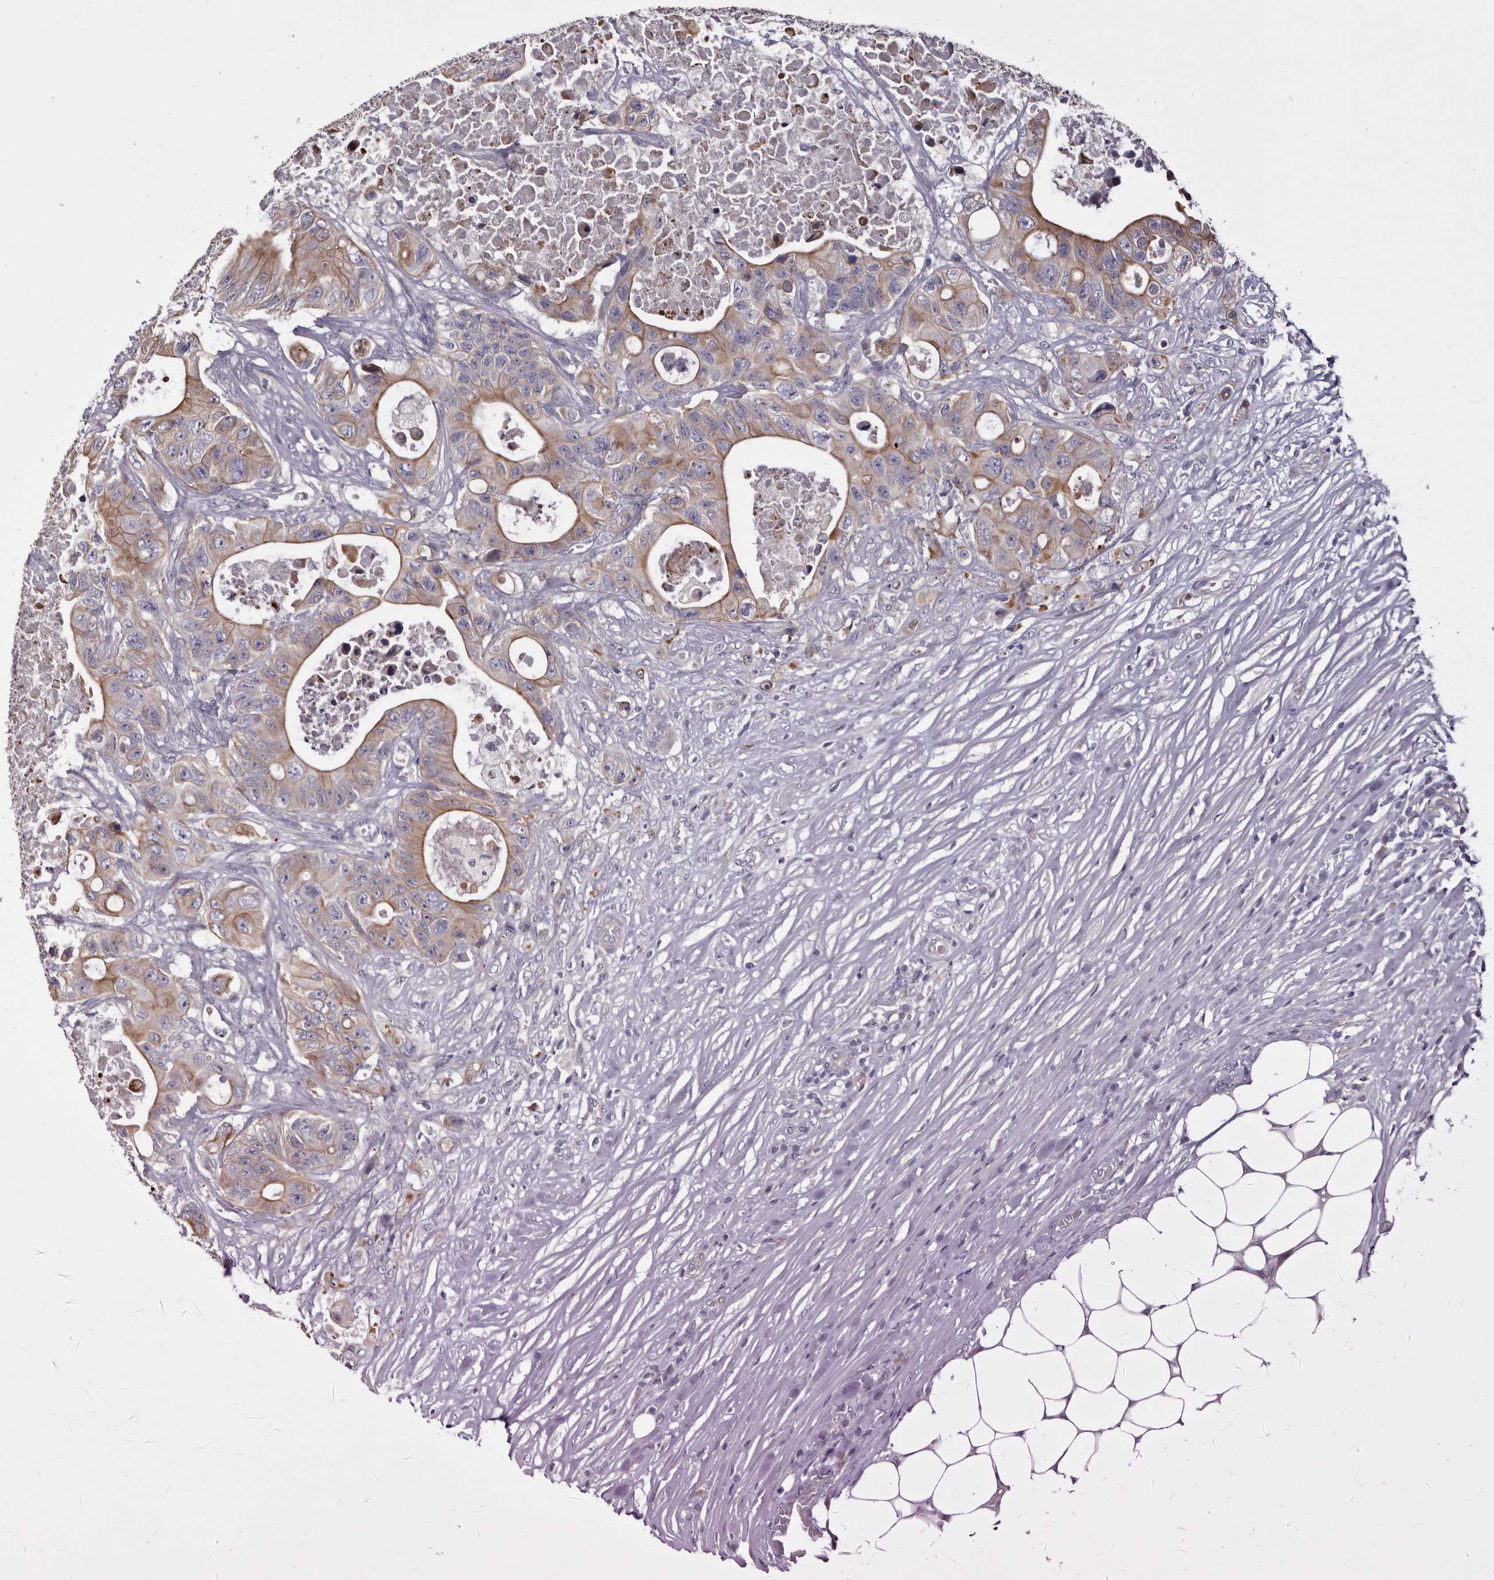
{"staining": {"intensity": "moderate", "quantity": ">75%", "location": "cytoplasmic/membranous"}, "tissue": "colorectal cancer", "cell_type": "Tumor cells", "image_type": "cancer", "snomed": [{"axis": "morphology", "description": "Adenocarcinoma, NOS"}, {"axis": "topography", "description": "Colon"}], "caption": "A photomicrograph of human colorectal cancer (adenocarcinoma) stained for a protein displays moderate cytoplasmic/membranous brown staining in tumor cells. Nuclei are stained in blue.", "gene": "STK16", "patient": {"sex": "female", "age": 46}}